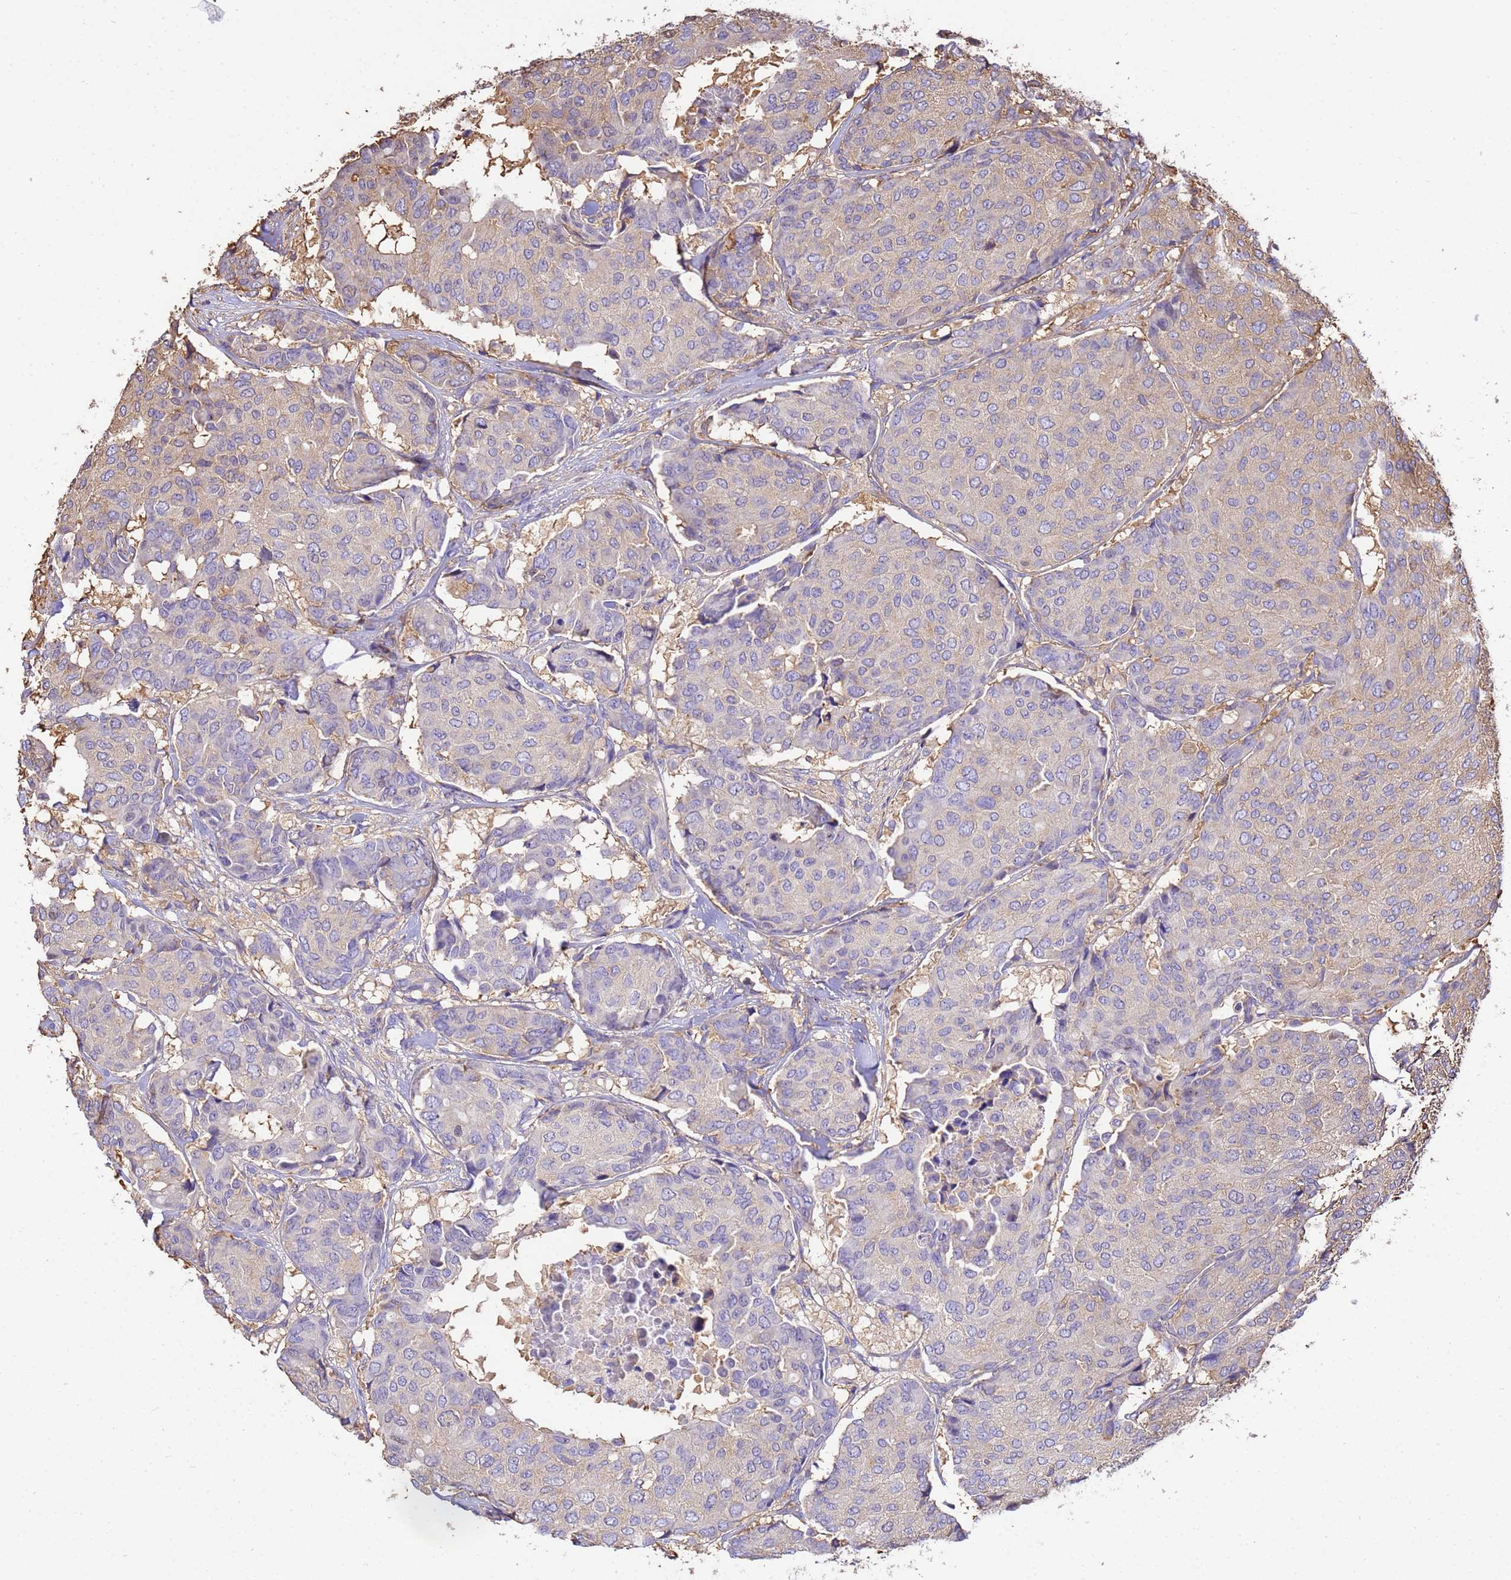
{"staining": {"intensity": "negative", "quantity": "none", "location": "none"}, "tissue": "breast cancer", "cell_type": "Tumor cells", "image_type": "cancer", "snomed": [{"axis": "morphology", "description": "Duct carcinoma"}, {"axis": "topography", "description": "Breast"}], "caption": "DAB immunohistochemical staining of breast cancer shows no significant positivity in tumor cells. (IHC, brightfield microscopy, high magnification).", "gene": "WDR64", "patient": {"sex": "female", "age": 75}}